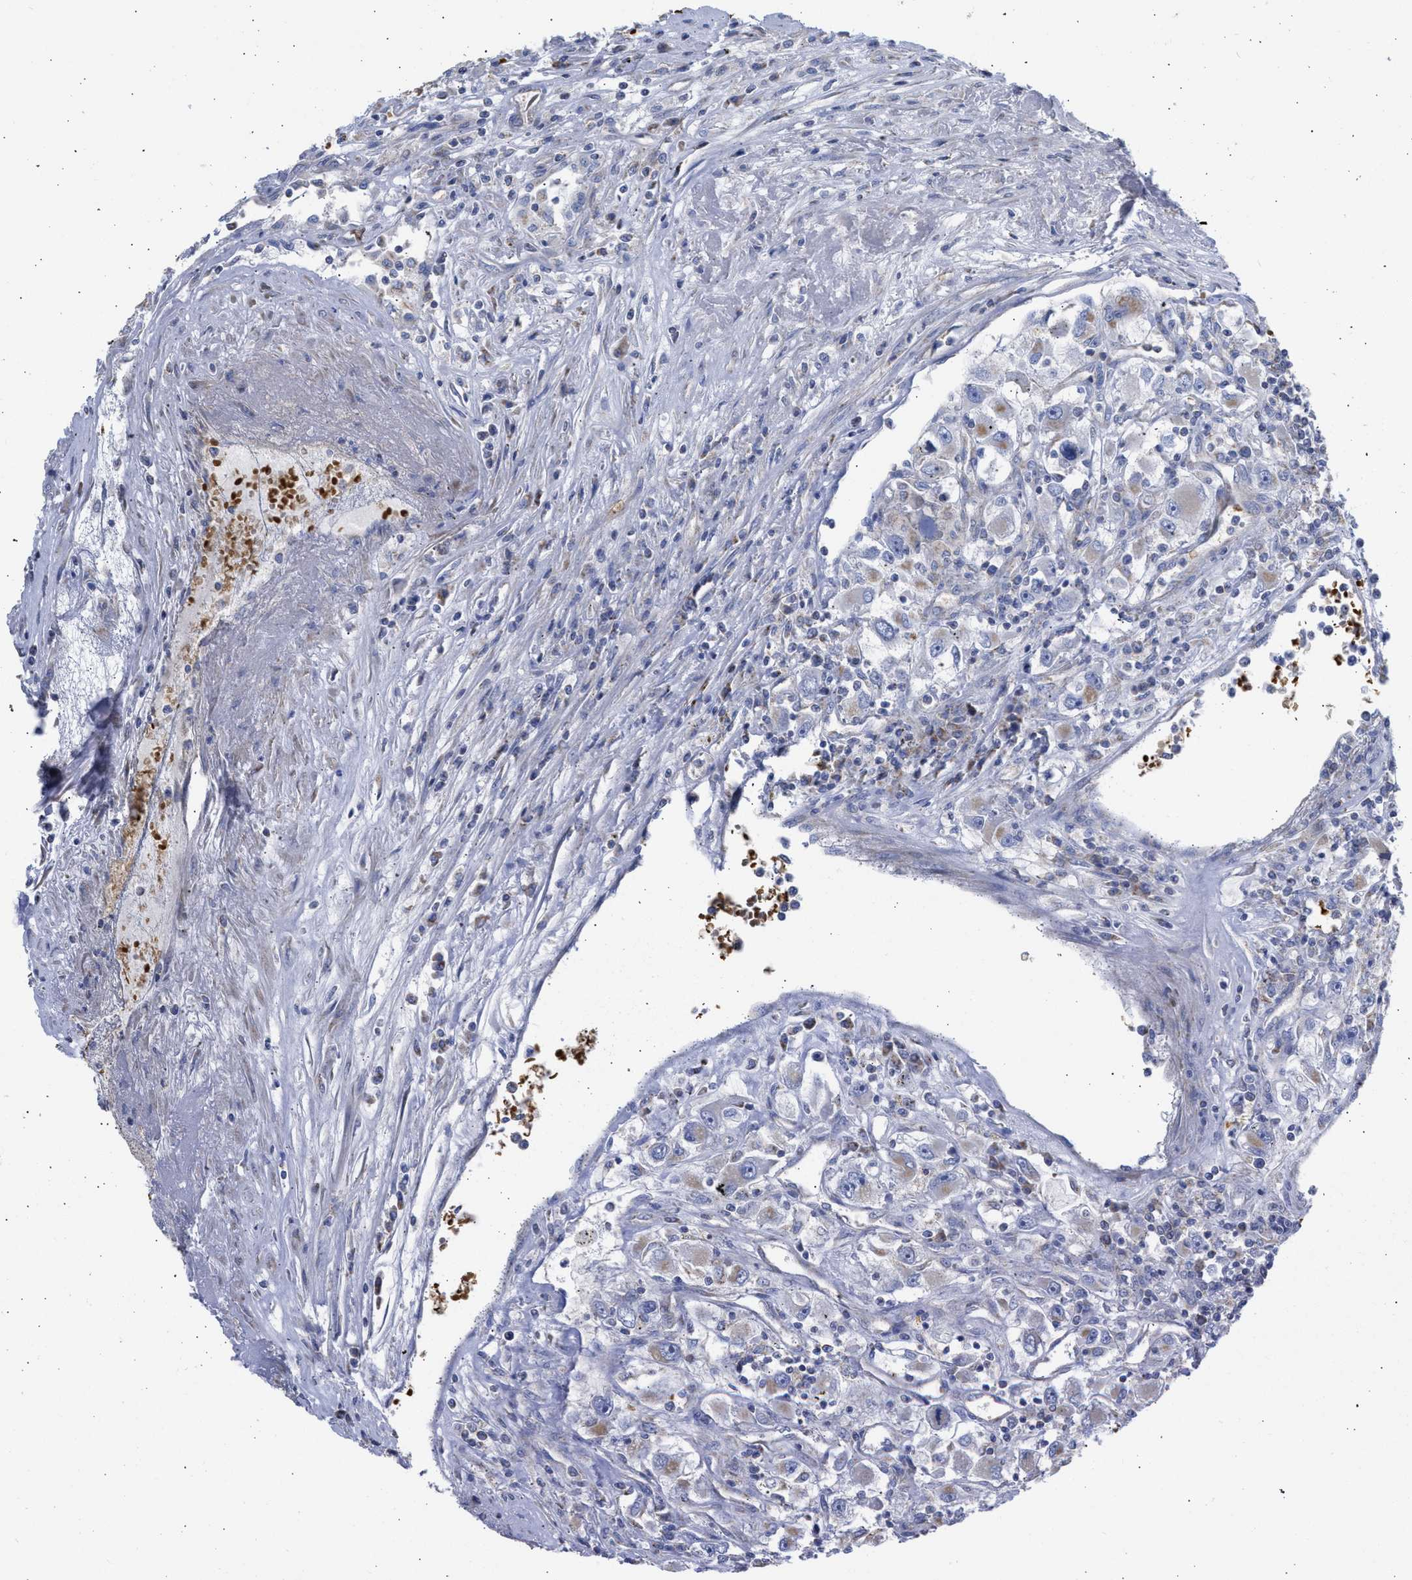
{"staining": {"intensity": "weak", "quantity": "25%-75%", "location": "cytoplasmic/membranous"}, "tissue": "renal cancer", "cell_type": "Tumor cells", "image_type": "cancer", "snomed": [{"axis": "morphology", "description": "Adenocarcinoma, NOS"}, {"axis": "topography", "description": "Kidney"}], "caption": "Human renal cancer stained for a protein (brown) reveals weak cytoplasmic/membranous positive expression in about 25%-75% of tumor cells.", "gene": "BTG3", "patient": {"sex": "female", "age": 52}}